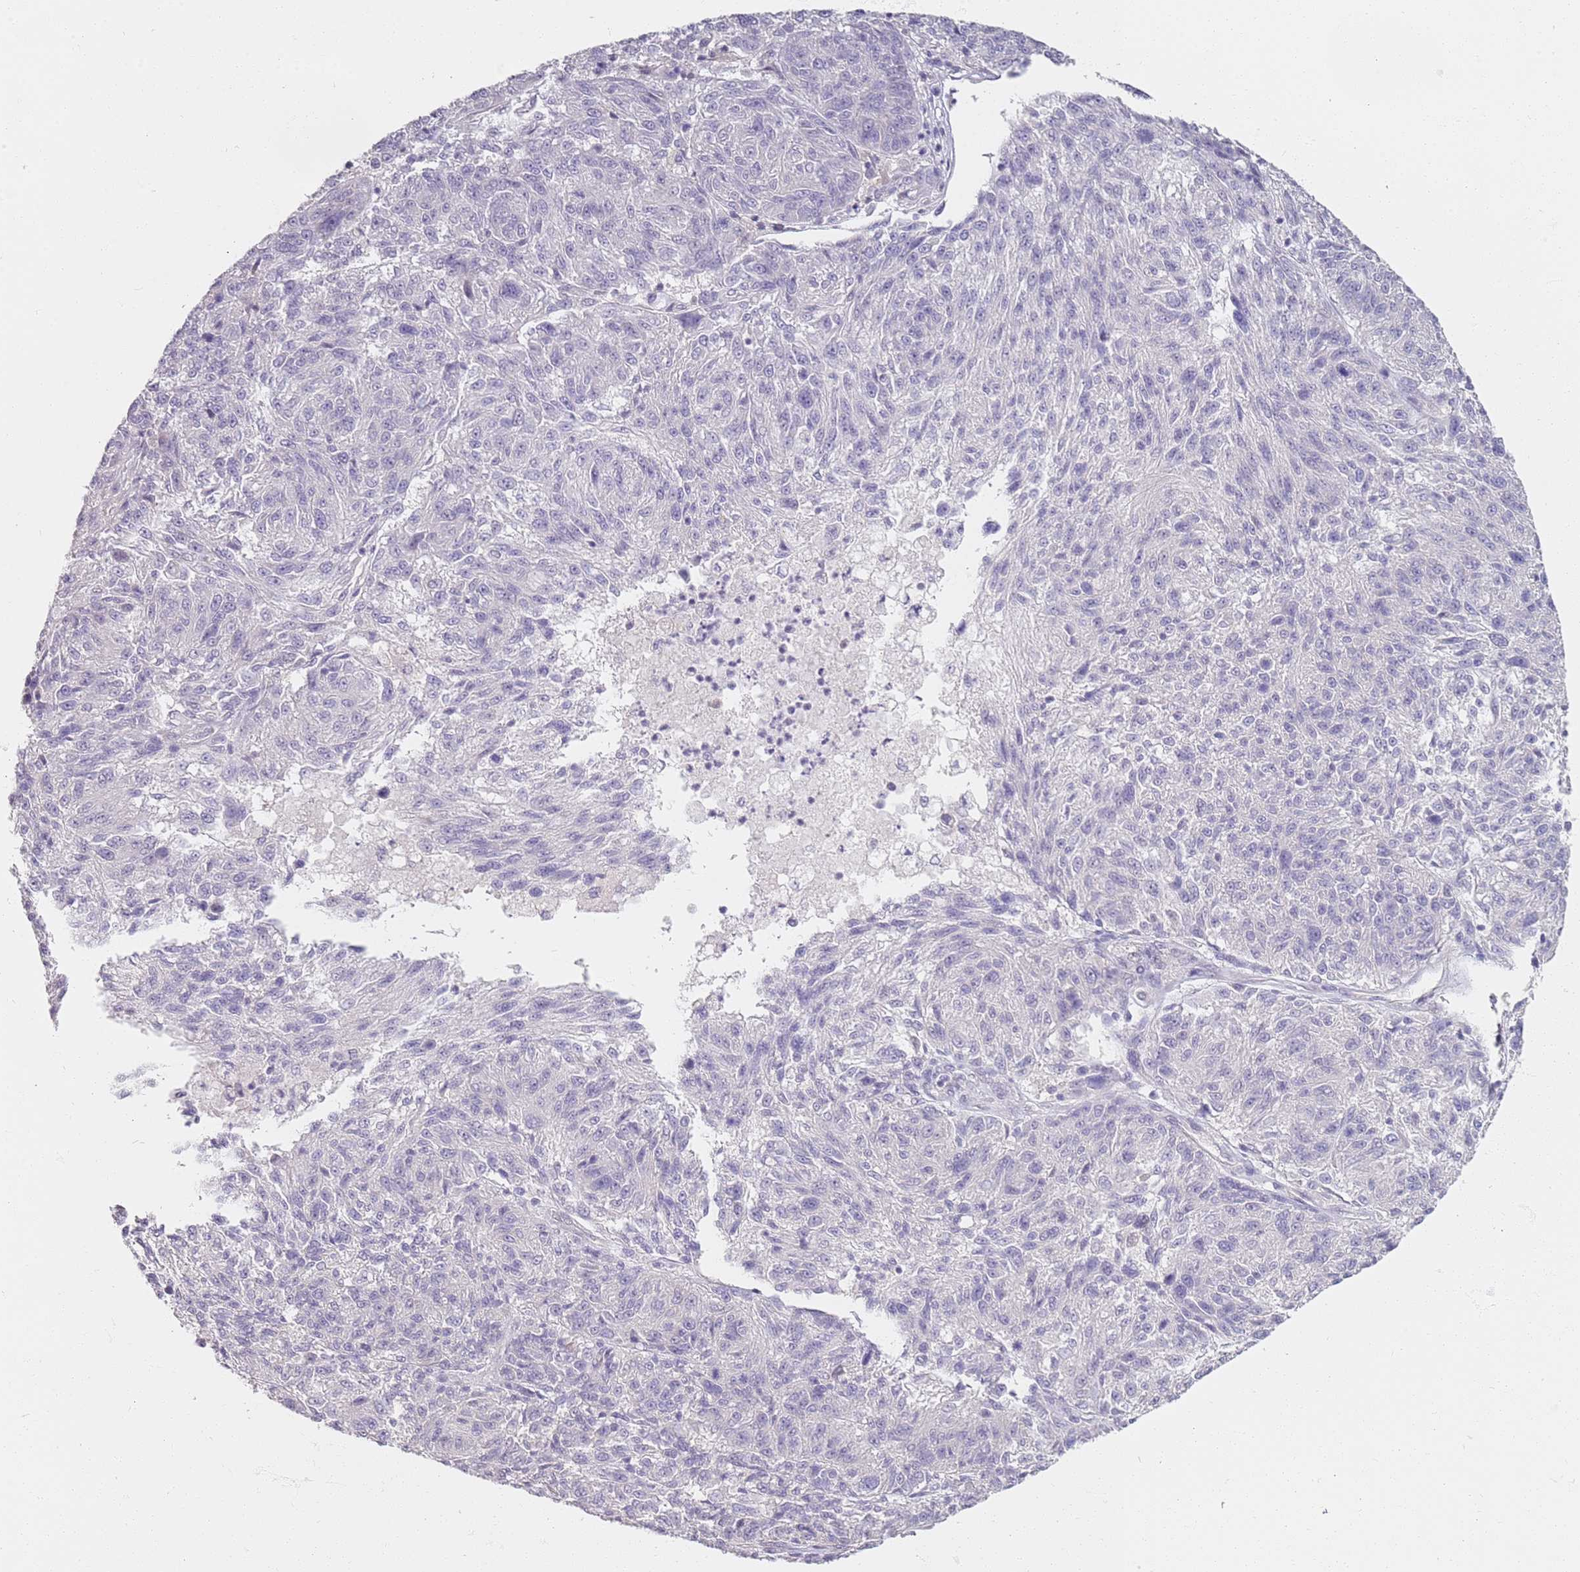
{"staining": {"intensity": "negative", "quantity": "none", "location": "none"}, "tissue": "melanoma", "cell_type": "Tumor cells", "image_type": "cancer", "snomed": [{"axis": "morphology", "description": "Malignant melanoma, NOS"}, {"axis": "topography", "description": "Skin"}], "caption": "A micrograph of melanoma stained for a protein reveals no brown staining in tumor cells.", "gene": "CD40LG", "patient": {"sex": "male", "age": 53}}